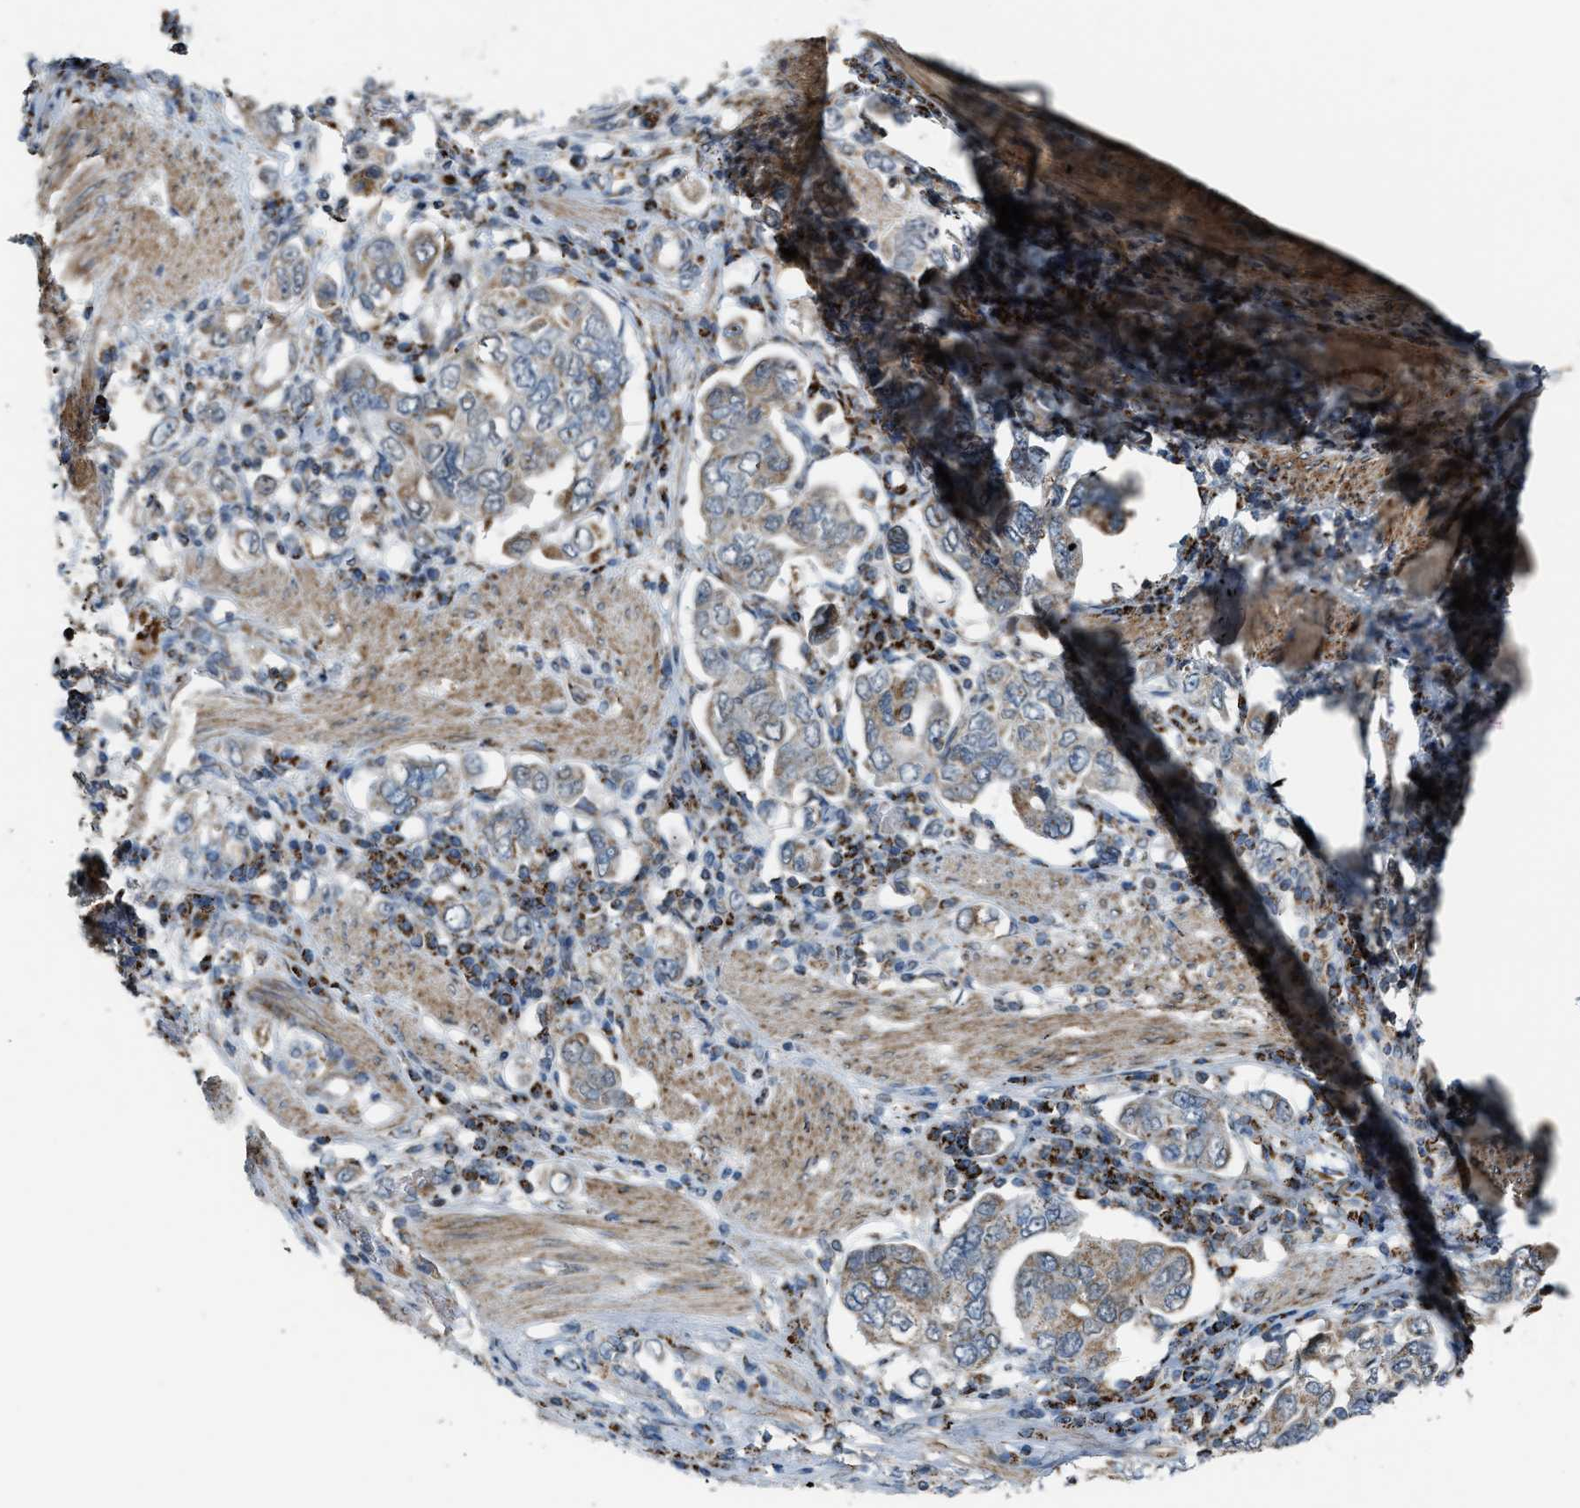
{"staining": {"intensity": "moderate", "quantity": ">75%", "location": "cytoplasmic/membranous"}, "tissue": "stomach cancer", "cell_type": "Tumor cells", "image_type": "cancer", "snomed": [{"axis": "morphology", "description": "Adenocarcinoma, NOS"}, {"axis": "topography", "description": "Stomach, upper"}], "caption": "A histopathology image of human stomach adenocarcinoma stained for a protein shows moderate cytoplasmic/membranous brown staining in tumor cells.", "gene": "CHN2", "patient": {"sex": "male", "age": 62}}